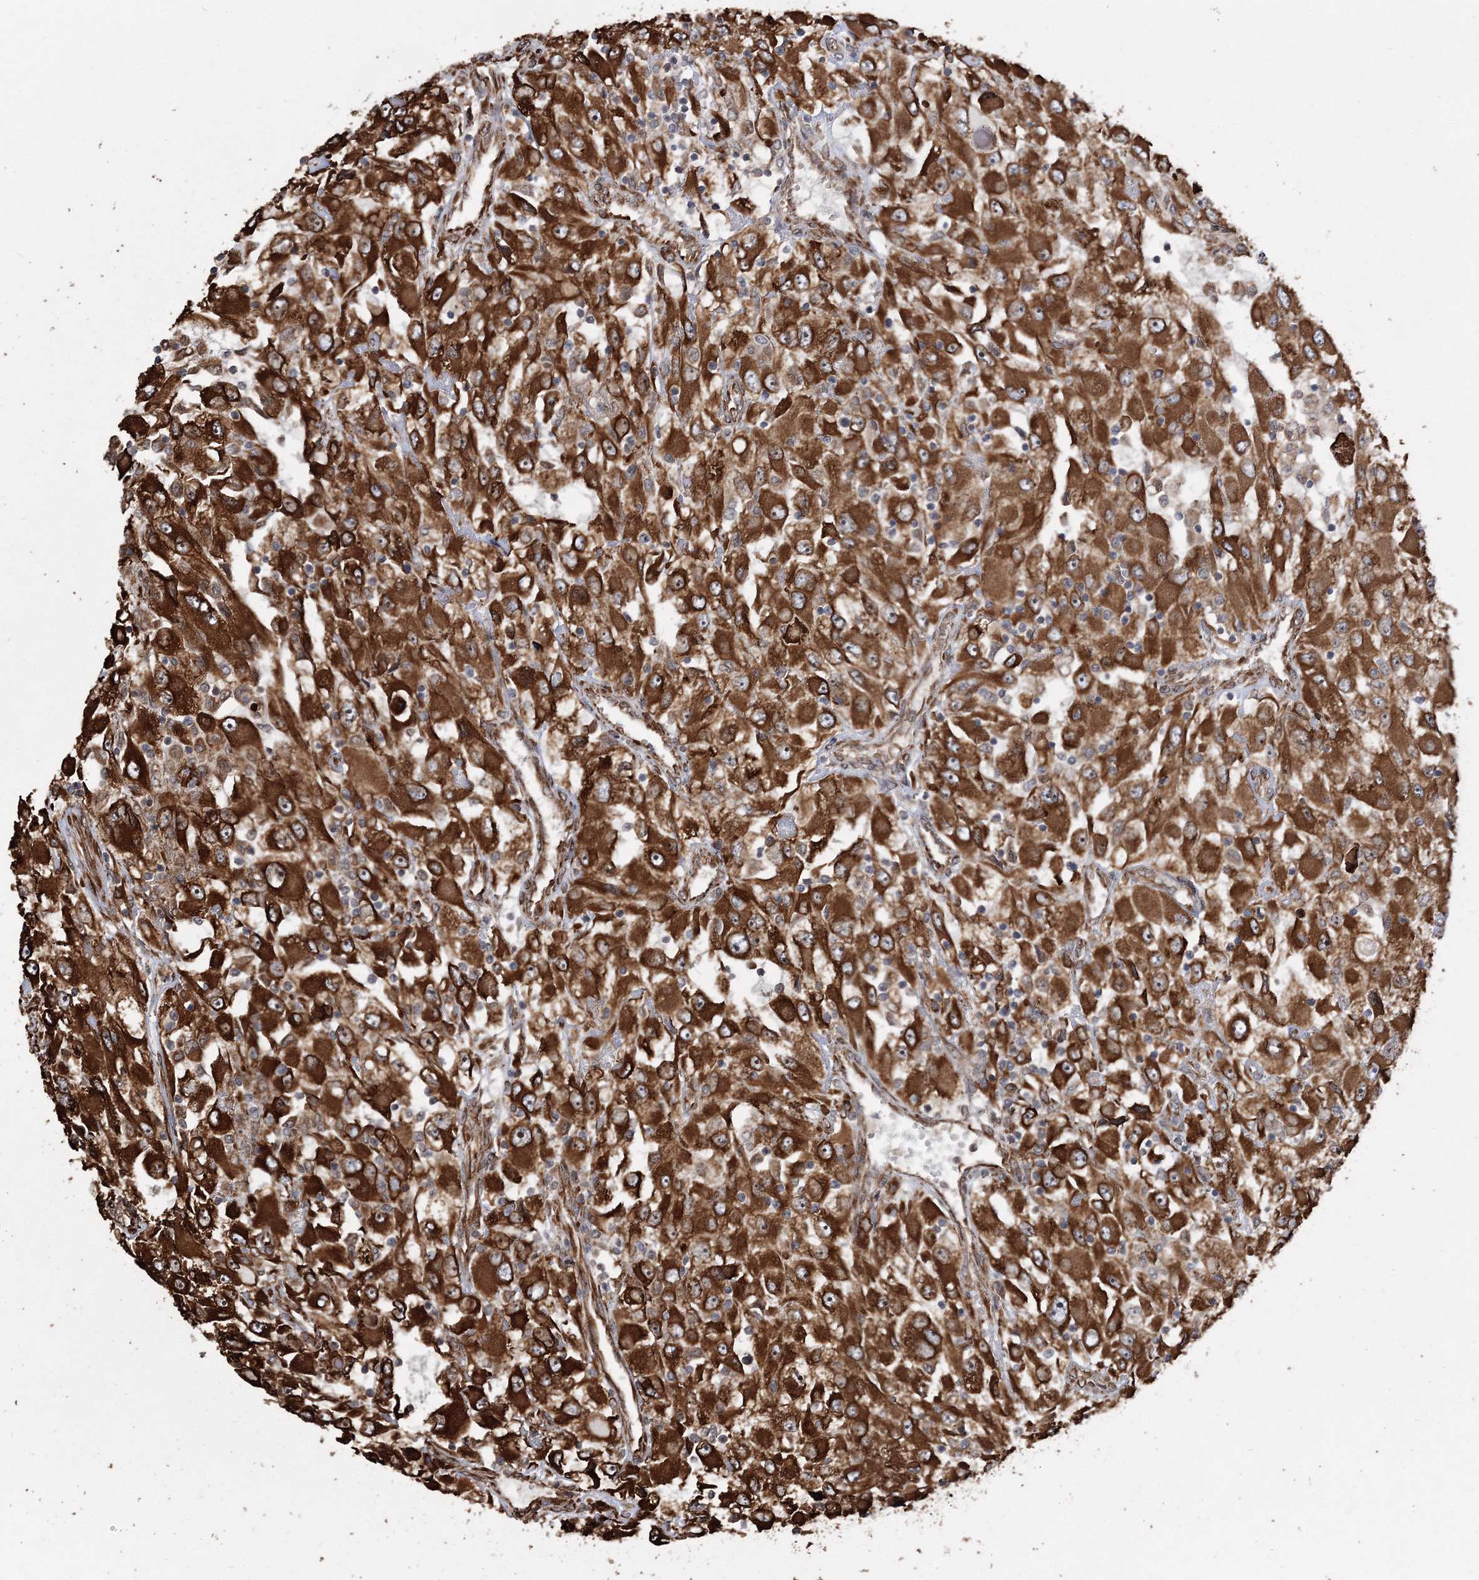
{"staining": {"intensity": "strong", "quantity": ">75%", "location": "cytoplasmic/membranous"}, "tissue": "renal cancer", "cell_type": "Tumor cells", "image_type": "cancer", "snomed": [{"axis": "morphology", "description": "Adenocarcinoma, NOS"}, {"axis": "topography", "description": "Kidney"}], "caption": "Human renal adenocarcinoma stained for a protein (brown) shows strong cytoplasmic/membranous positive positivity in about >75% of tumor cells.", "gene": "SCRN3", "patient": {"sex": "female", "age": 52}}